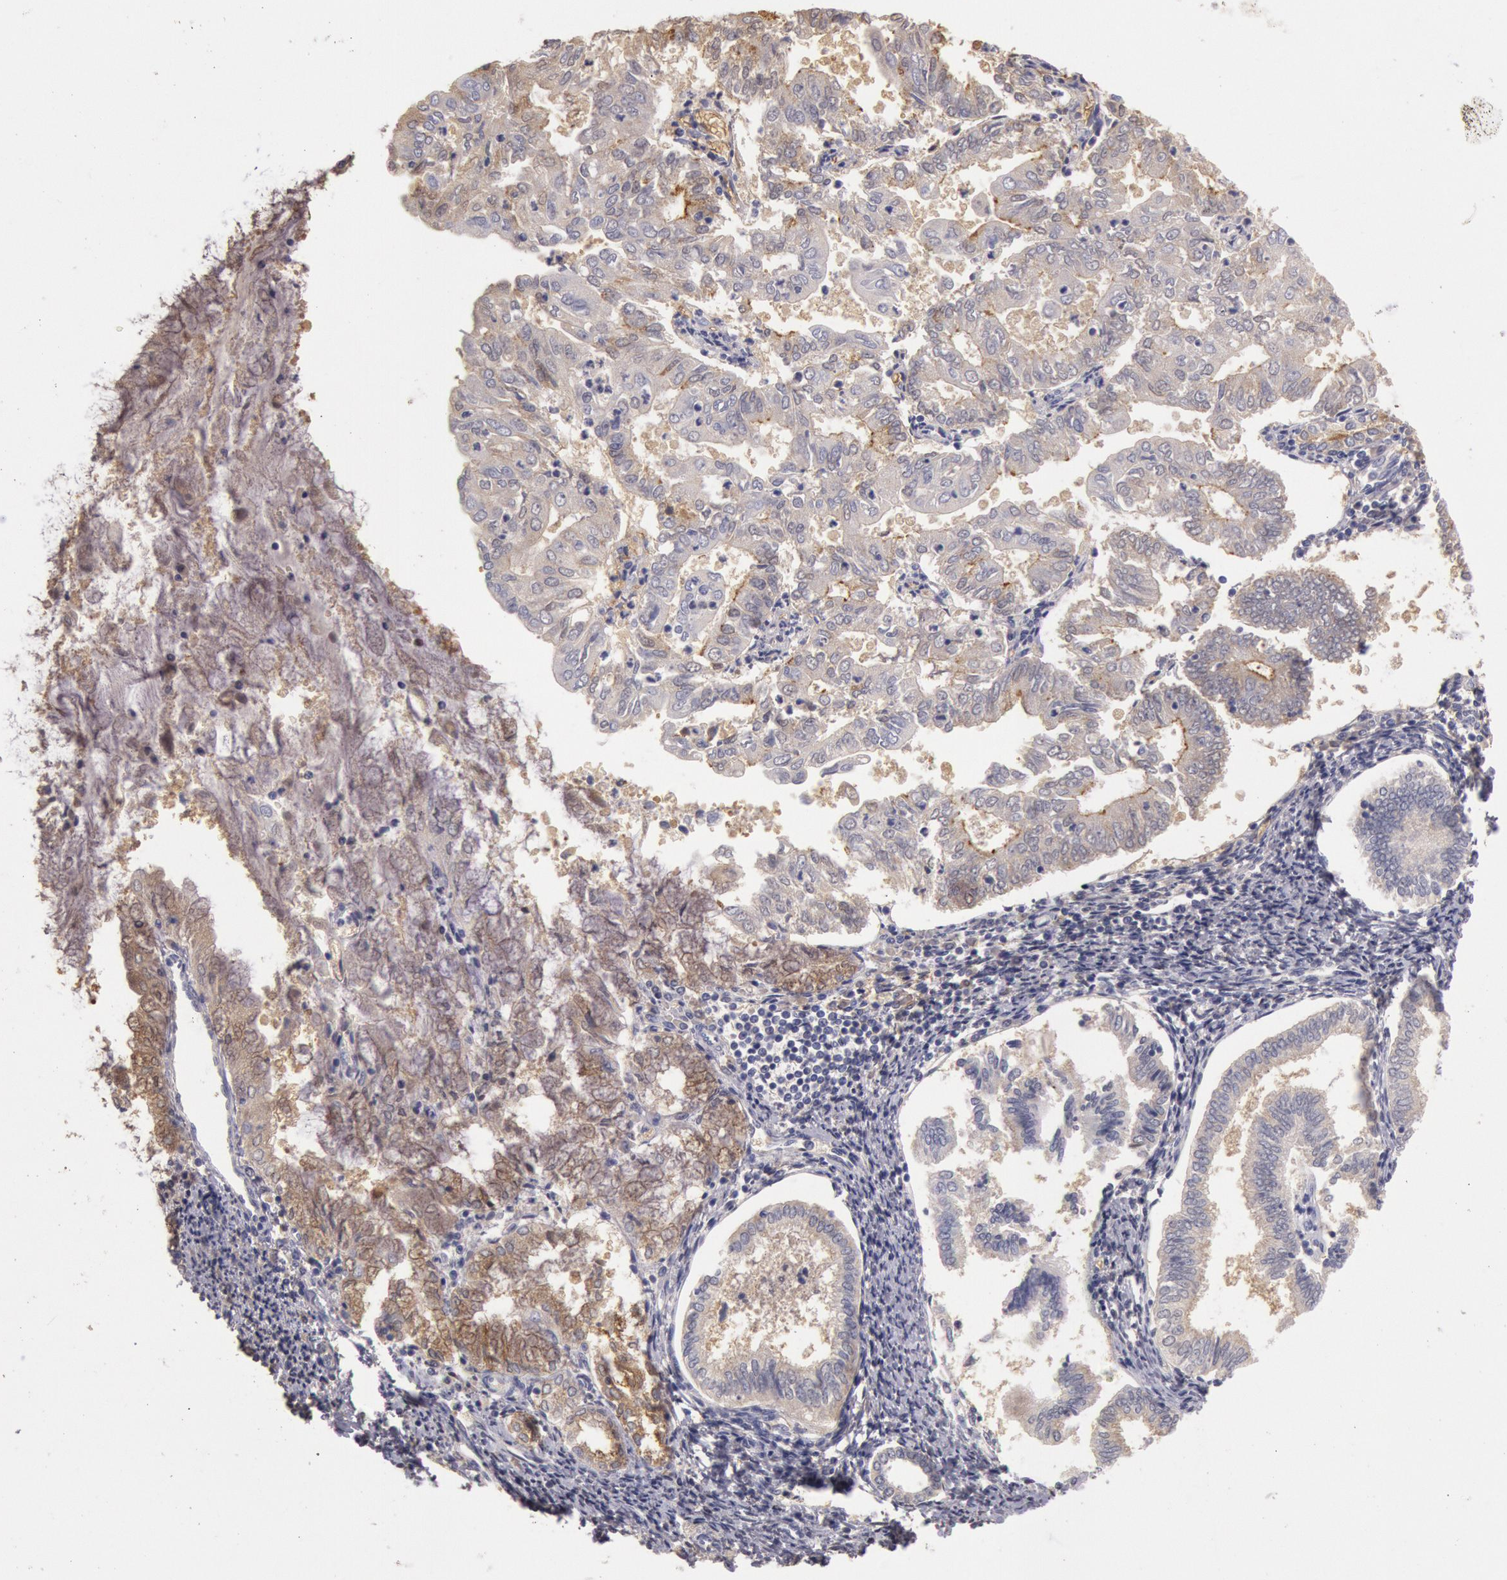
{"staining": {"intensity": "negative", "quantity": "none", "location": "none"}, "tissue": "endometrial cancer", "cell_type": "Tumor cells", "image_type": "cancer", "snomed": [{"axis": "morphology", "description": "Adenocarcinoma, NOS"}, {"axis": "topography", "description": "Endometrium"}], "caption": "Endometrial cancer was stained to show a protein in brown. There is no significant expression in tumor cells. (DAB immunohistochemistry visualized using brightfield microscopy, high magnification).", "gene": "C1R", "patient": {"sex": "female", "age": 79}}